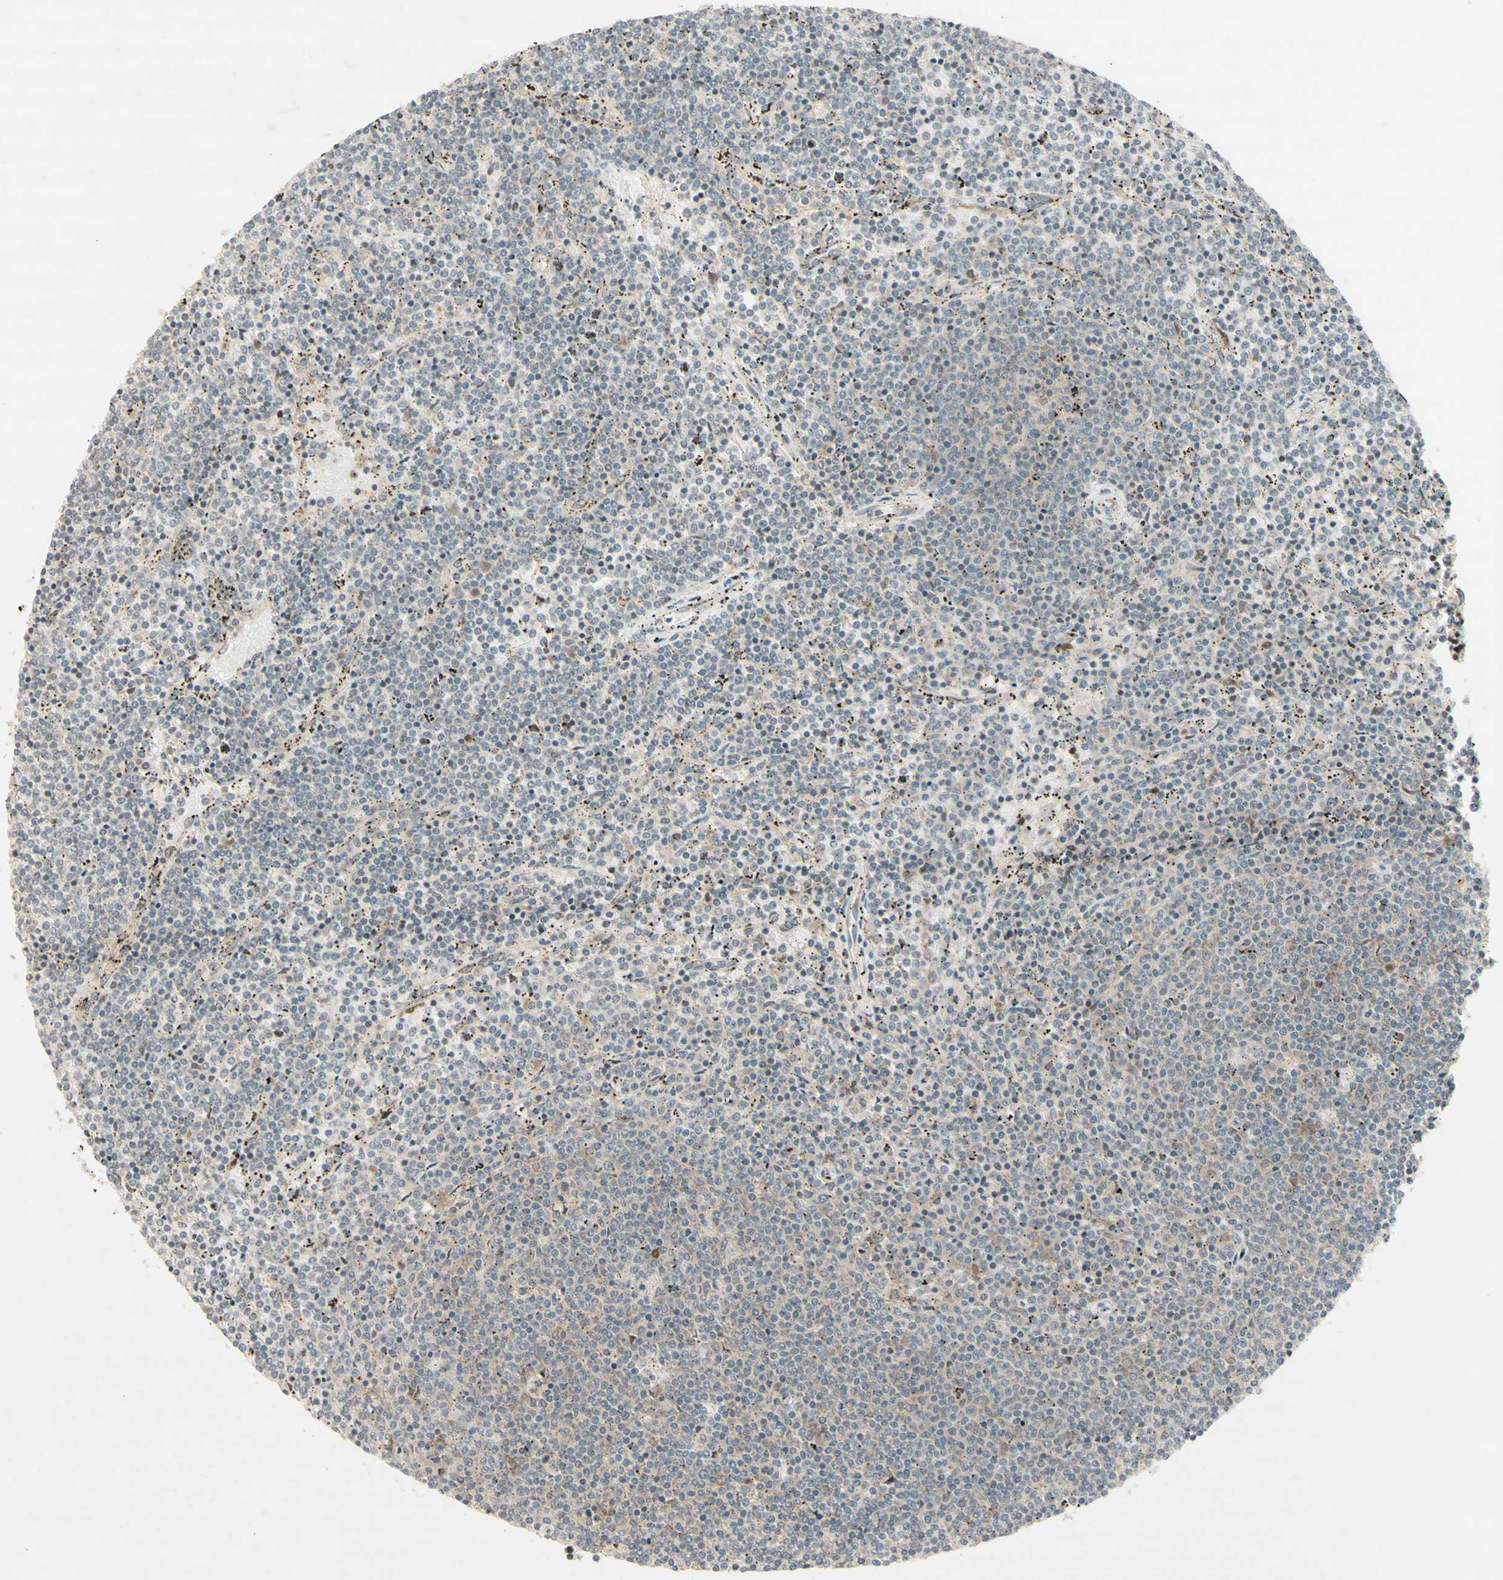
{"staining": {"intensity": "moderate", "quantity": "<25%", "location": "cytoplasmic/membranous"}, "tissue": "lymphoma", "cell_type": "Tumor cells", "image_type": "cancer", "snomed": [{"axis": "morphology", "description": "Malignant lymphoma, non-Hodgkin's type, Low grade"}, {"axis": "topography", "description": "Spleen"}], "caption": "The immunohistochemical stain shows moderate cytoplasmic/membranous positivity in tumor cells of low-grade malignant lymphoma, non-Hodgkin's type tissue. (DAB (3,3'-diaminobenzidine) IHC, brown staining for protein, blue staining for nuclei).", "gene": "ETF1", "patient": {"sex": "female", "age": 50}}